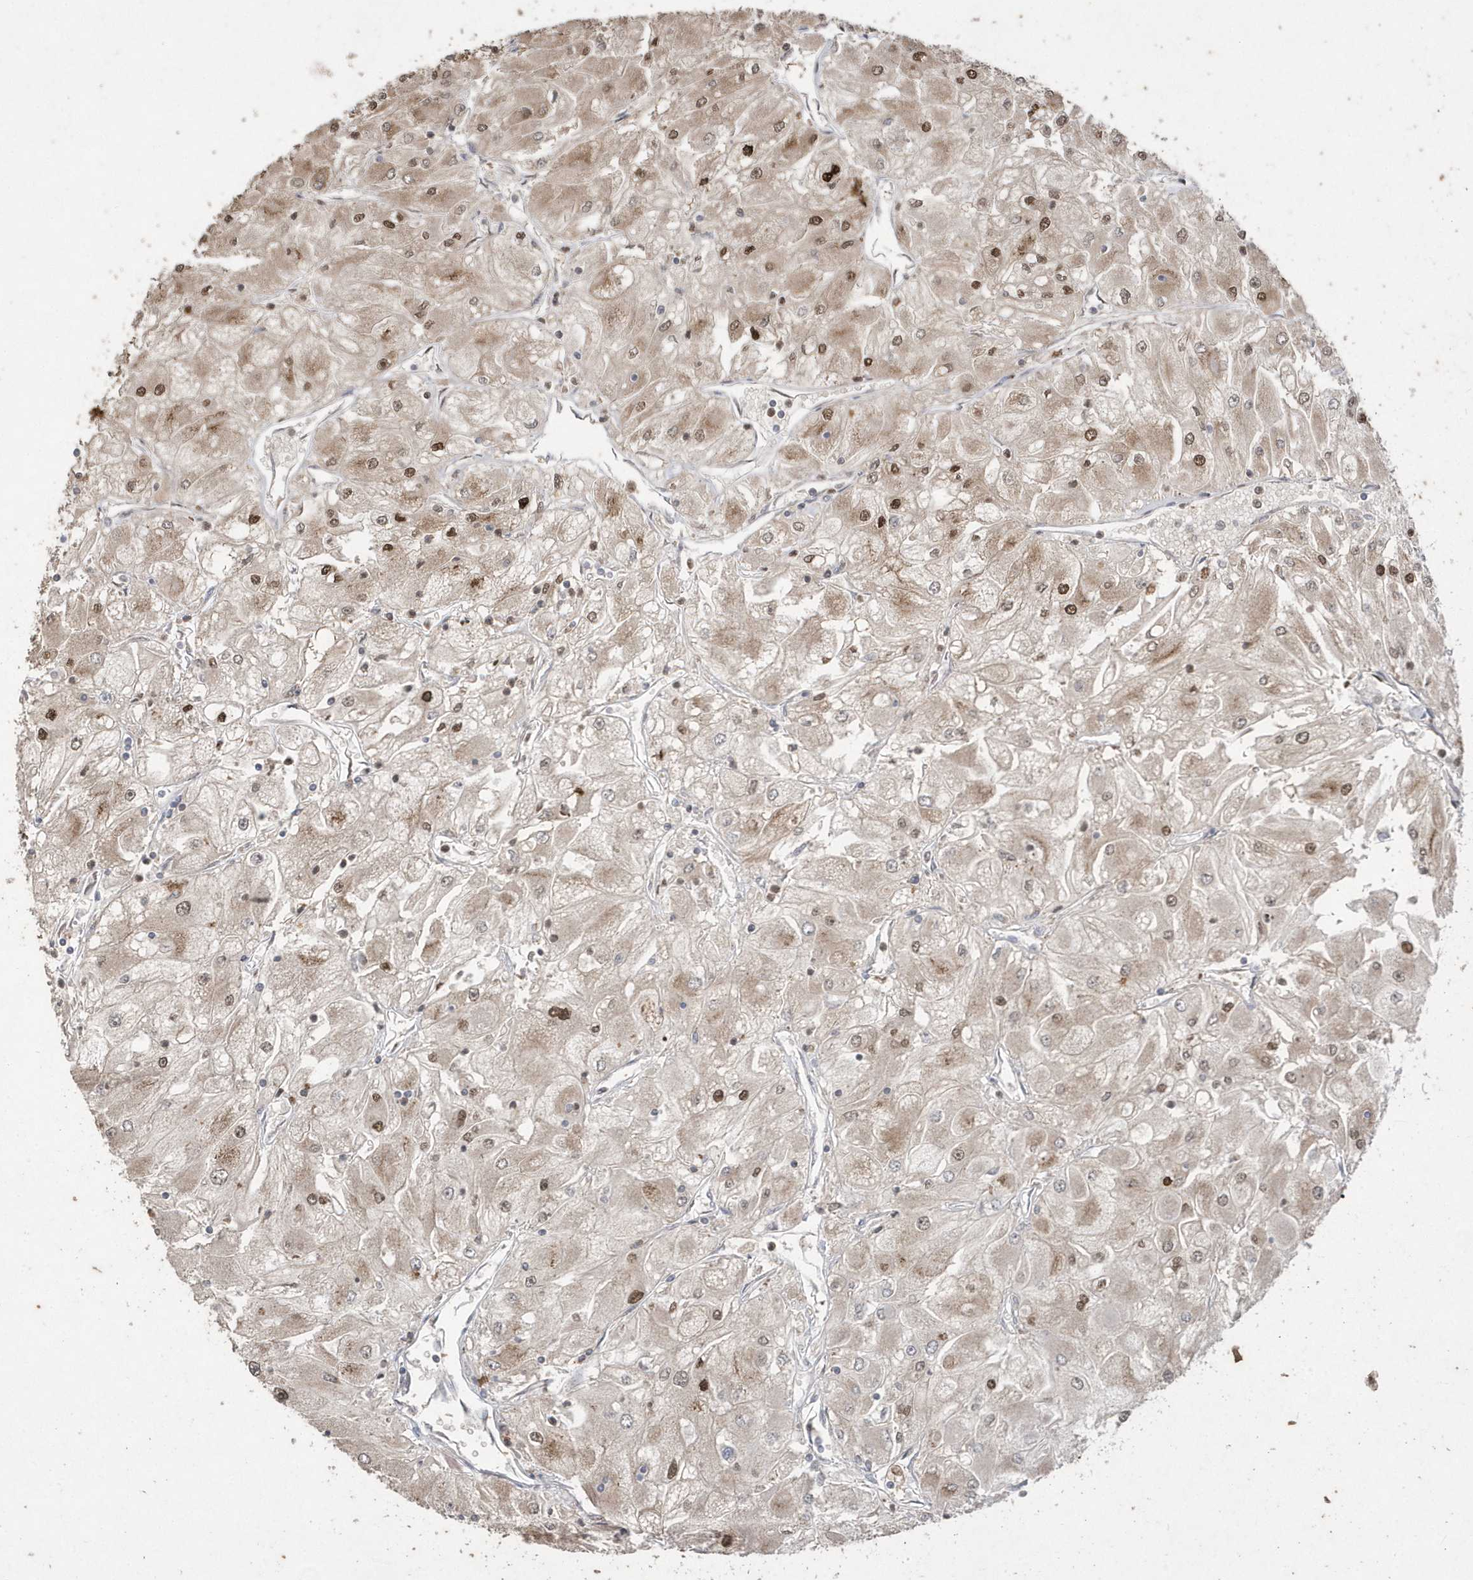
{"staining": {"intensity": "strong", "quantity": "25%-75%", "location": "cytoplasmic/membranous,nuclear"}, "tissue": "renal cancer", "cell_type": "Tumor cells", "image_type": "cancer", "snomed": [{"axis": "morphology", "description": "Adenocarcinoma, NOS"}, {"axis": "topography", "description": "Kidney"}], "caption": "Protein staining of renal adenocarcinoma tissue demonstrates strong cytoplasmic/membranous and nuclear positivity in about 25%-75% of tumor cells.", "gene": "GEMIN6", "patient": {"sex": "male", "age": 80}}